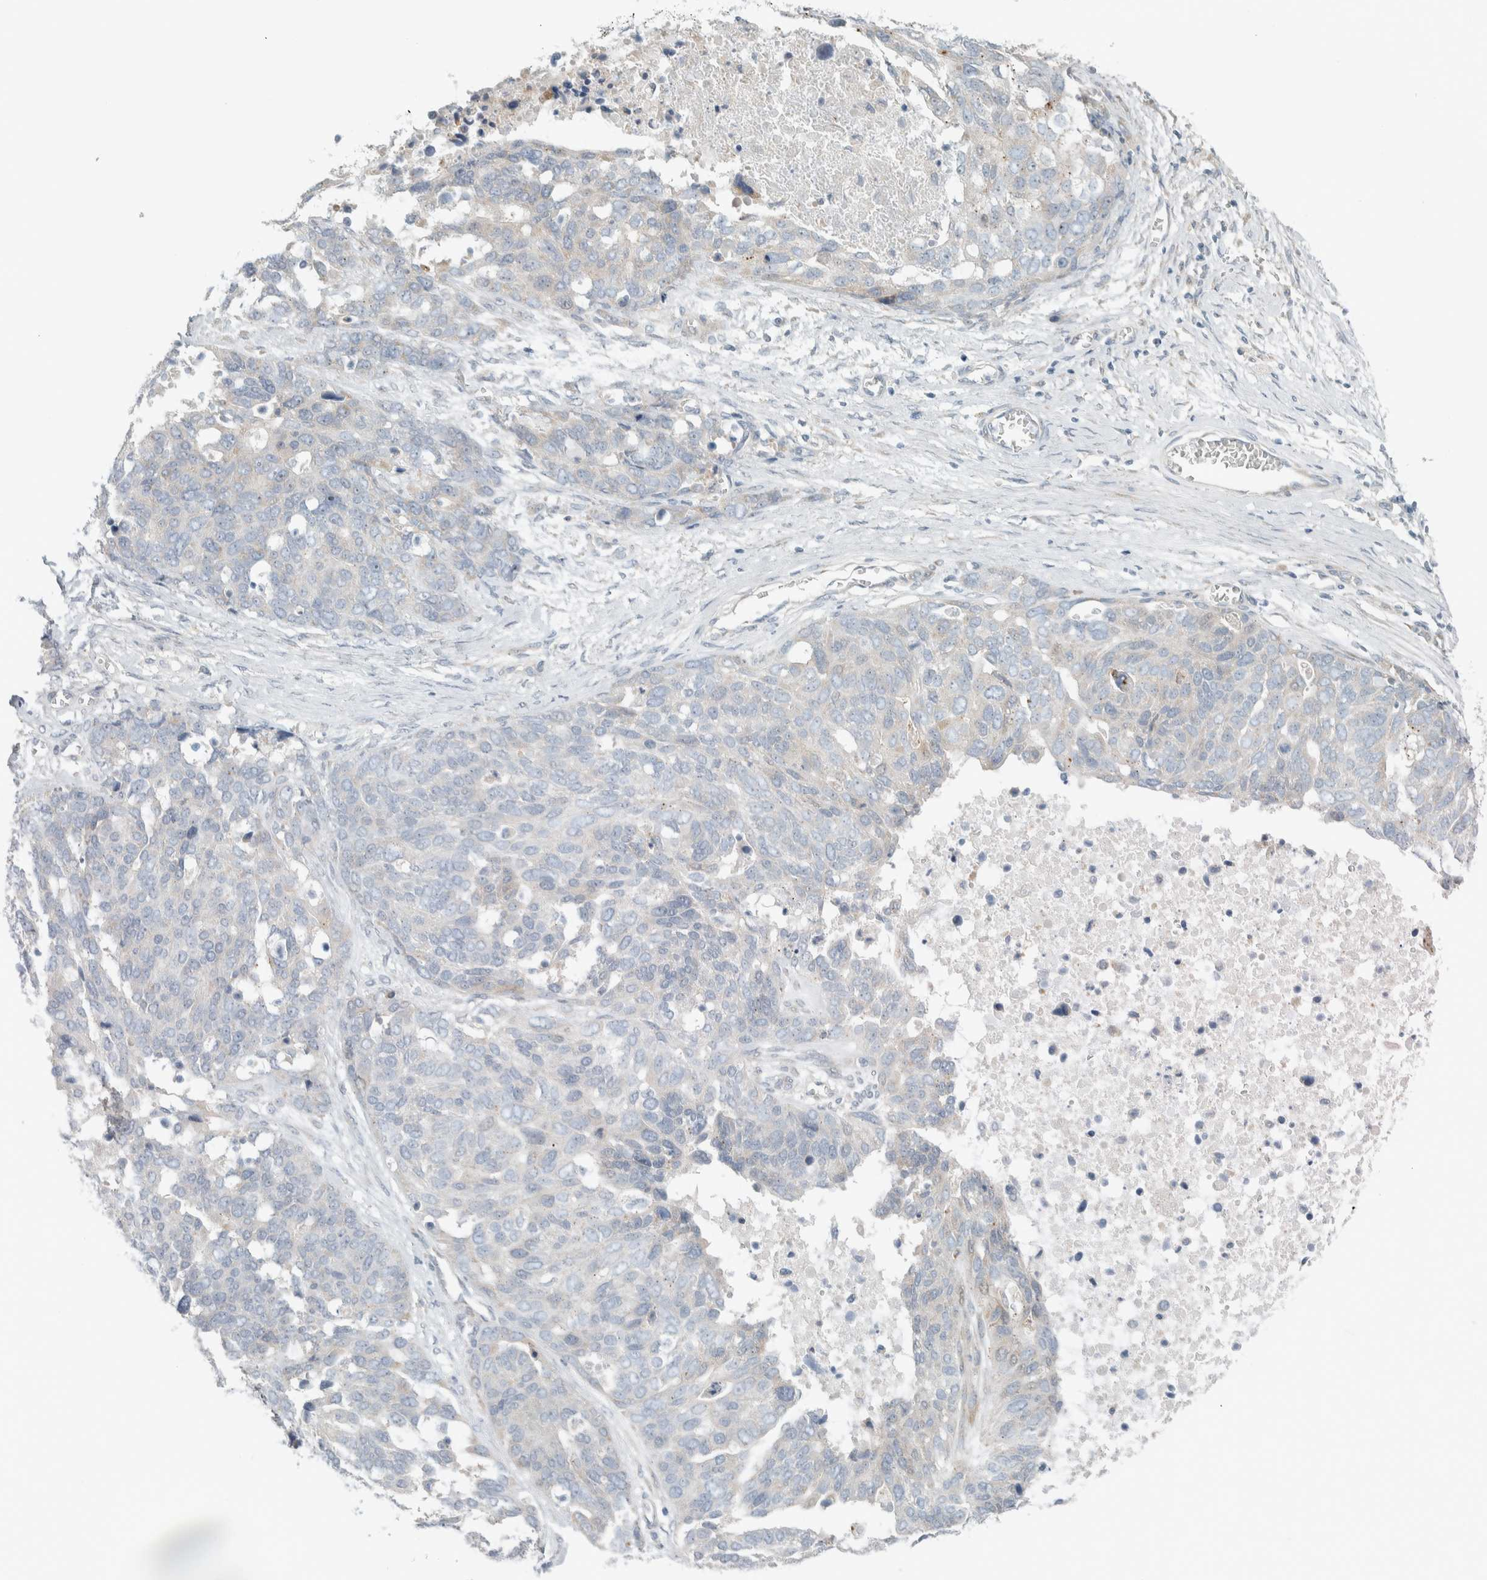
{"staining": {"intensity": "negative", "quantity": "none", "location": "none"}, "tissue": "ovarian cancer", "cell_type": "Tumor cells", "image_type": "cancer", "snomed": [{"axis": "morphology", "description": "Cystadenocarcinoma, serous, NOS"}, {"axis": "topography", "description": "Ovary"}], "caption": "The IHC photomicrograph has no significant staining in tumor cells of serous cystadenocarcinoma (ovarian) tissue.", "gene": "HGS", "patient": {"sex": "female", "age": 44}}